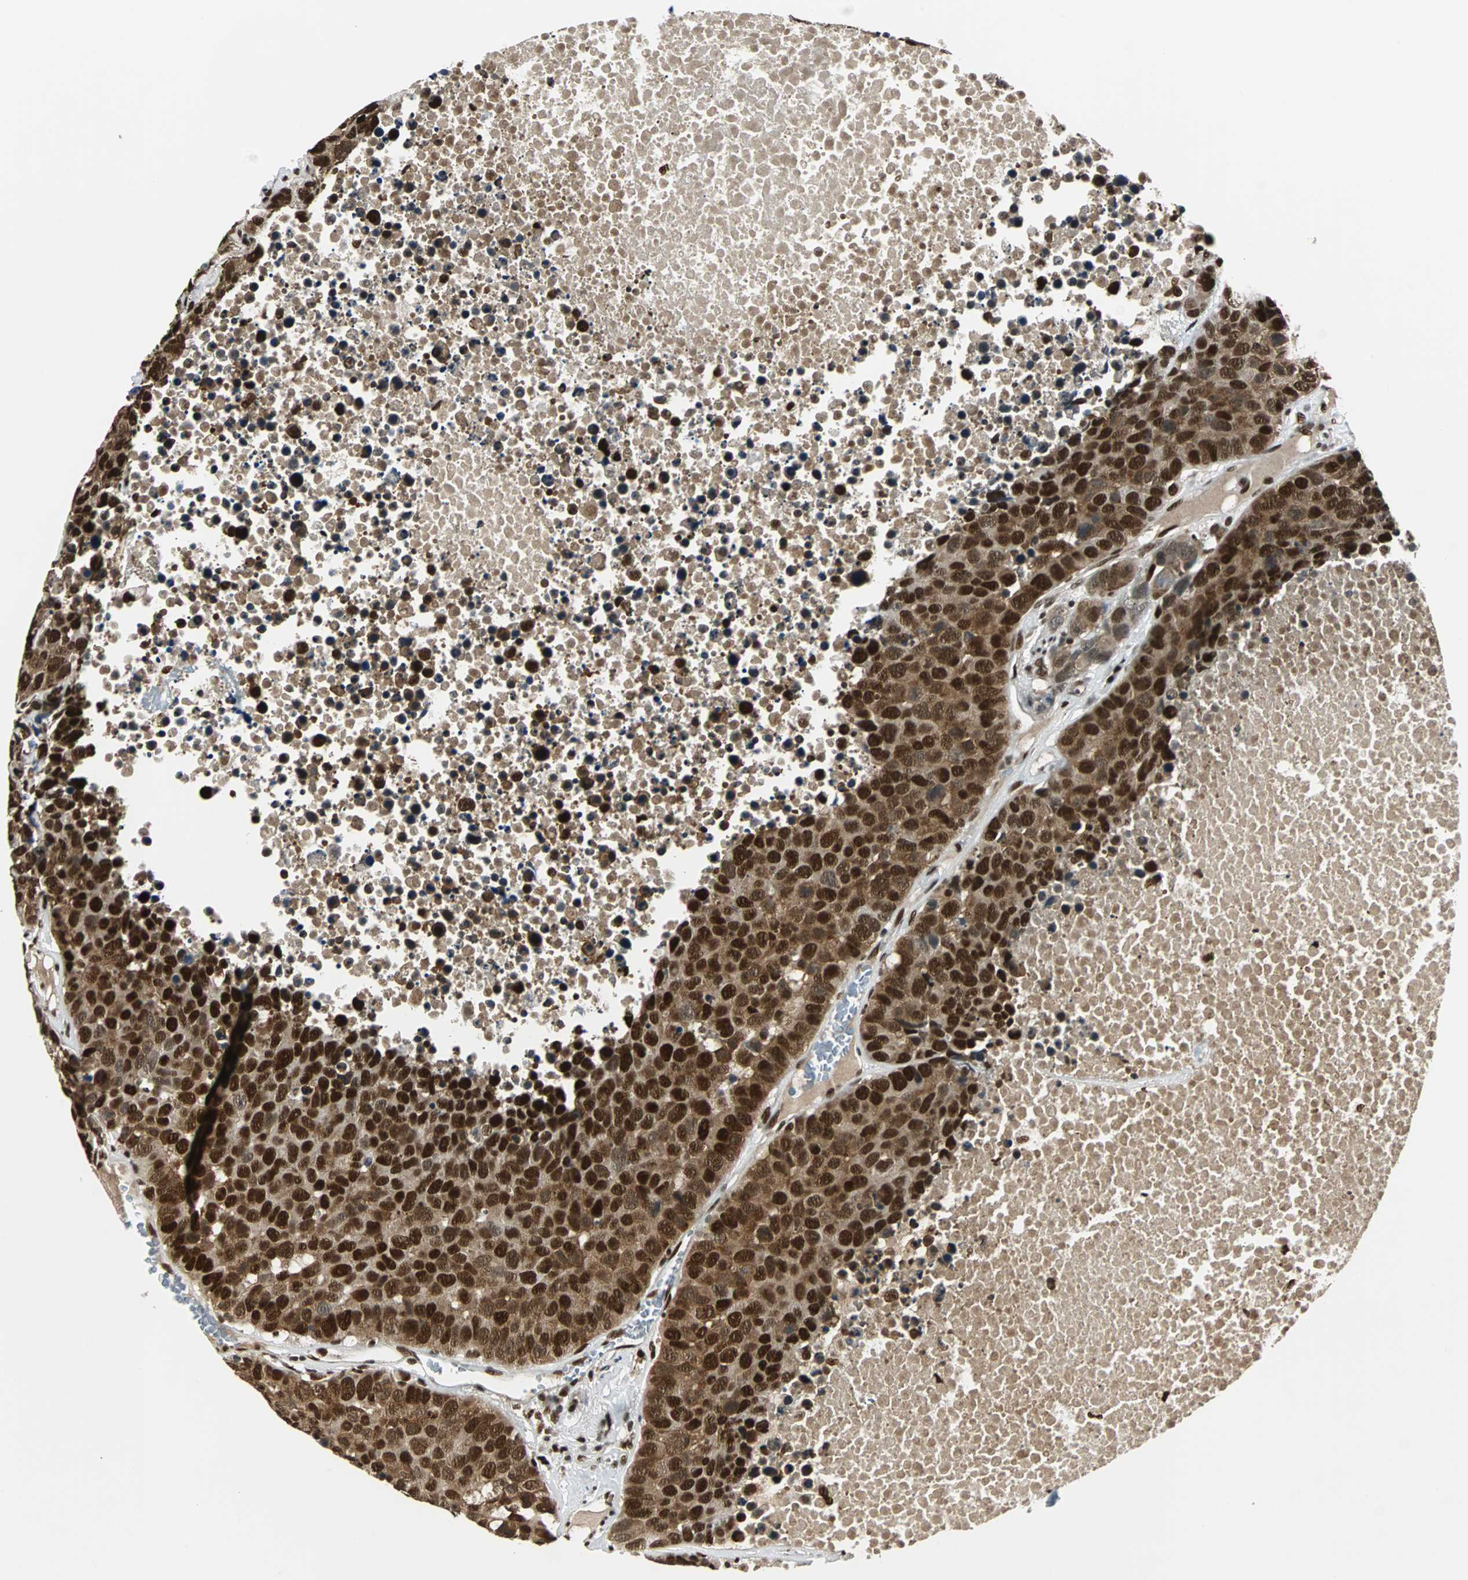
{"staining": {"intensity": "strong", "quantity": ">75%", "location": "cytoplasmic/membranous,nuclear"}, "tissue": "carcinoid", "cell_type": "Tumor cells", "image_type": "cancer", "snomed": [{"axis": "morphology", "description": "Carcinoid, malignant, NOS"}, {"axis": "topography", "description": "Lung"}], "caption": "Protein expression analysis of human malignant carcinoid reveals strong cytoplasmic/membranous and nuclear positivity in about >75% of tumor cells.", "gene": "XRCC4", "patient": {"sex": "male", "age": 60}}